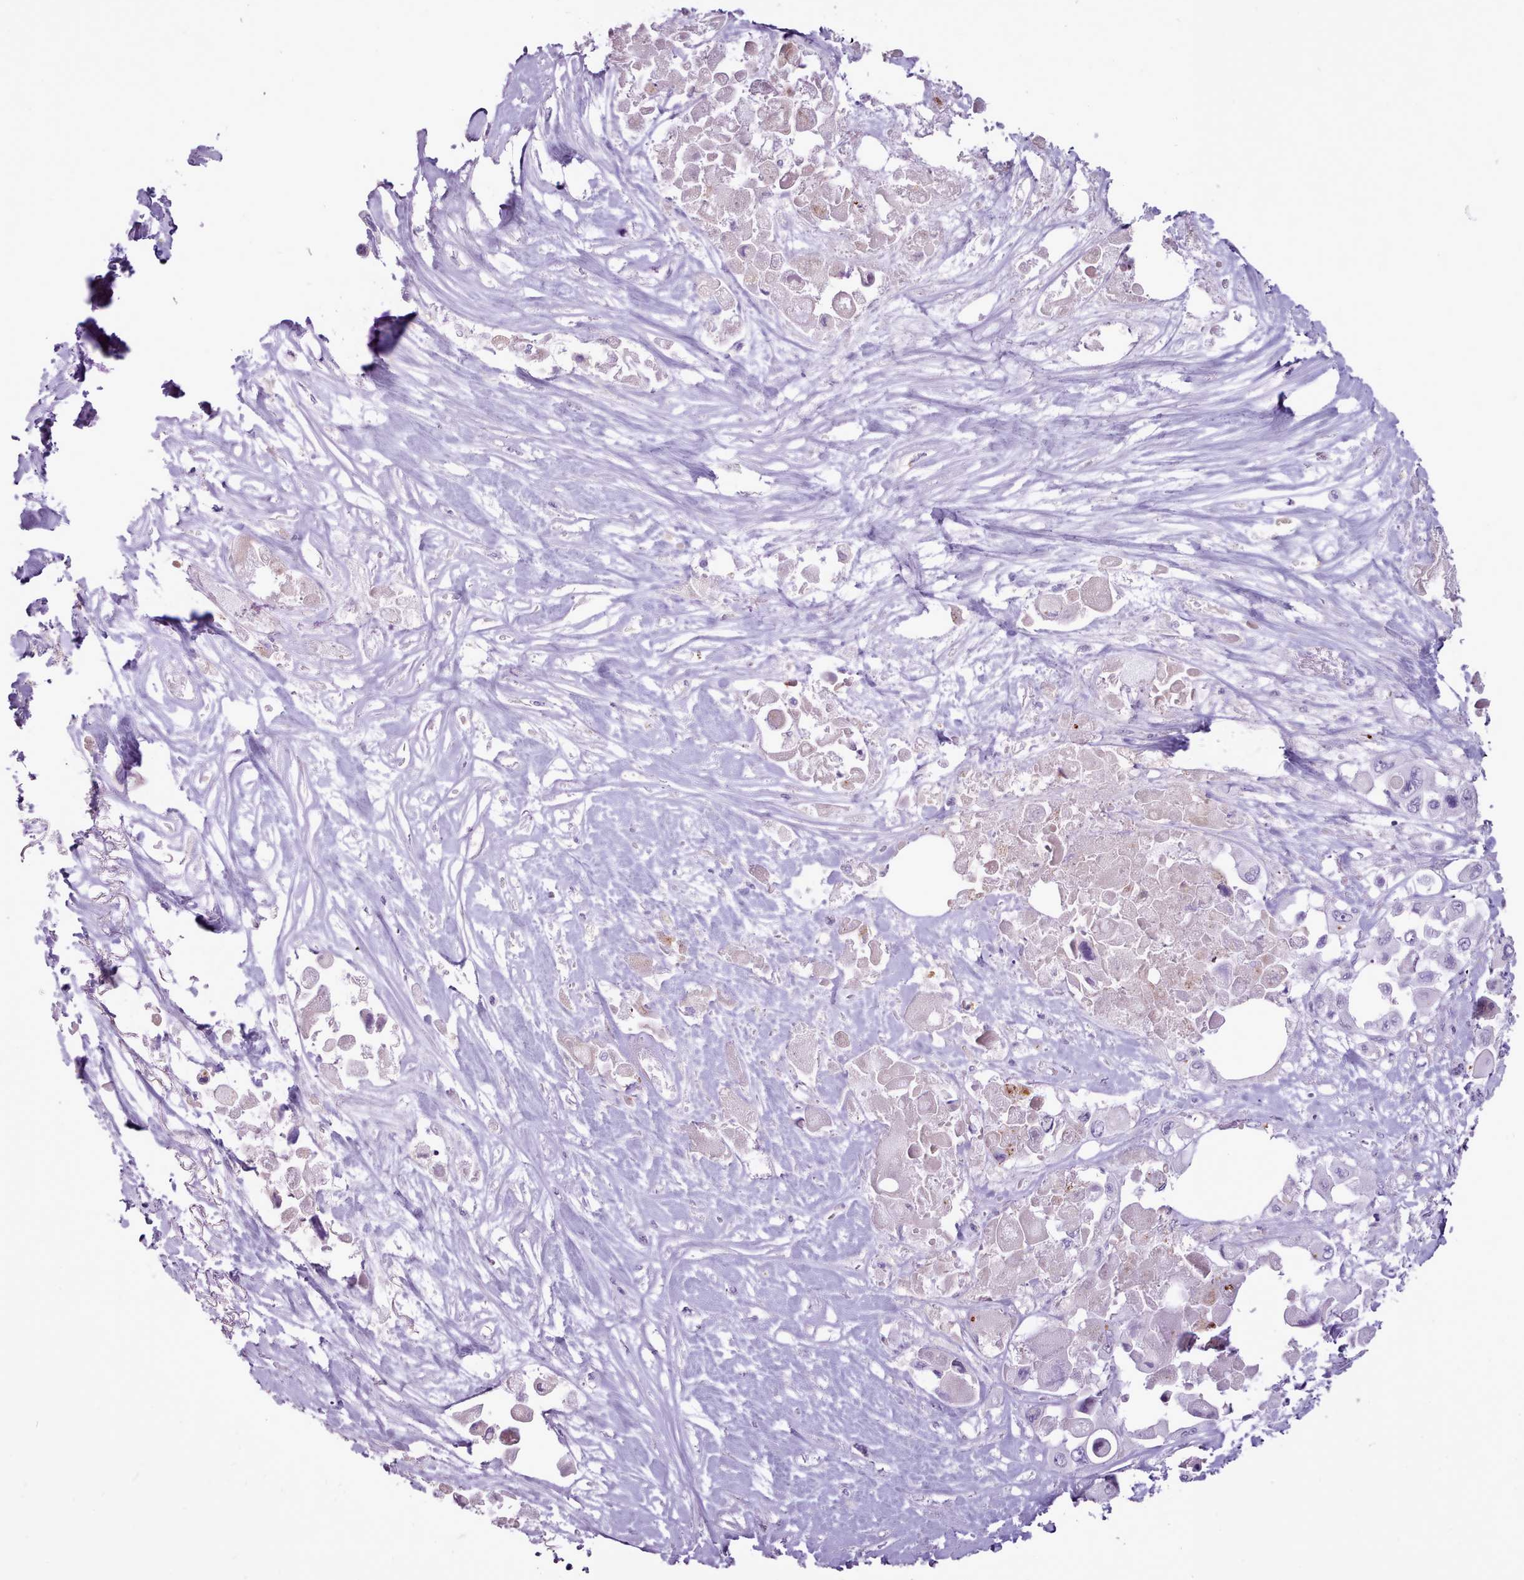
{"staining": {"intensity": "negative", "quantity": "none", "location": "none"}, "tissue": "pancreatic cancer", "cell_type": "Tumor cells", "image_type": "cancer", "snomed": [{"axis": "morphology", "description": "Adenocarcinoma, NOS"}, {"axis": "topography", "description": "Pancreas"}], "caption": "Photomicrograph shows no protein positivity in tumor cells of pancreatic cancer (adenocarcinoma) tissue.", "gene": "ATRAID", "patient": {"sex": "male", "age": 92}}